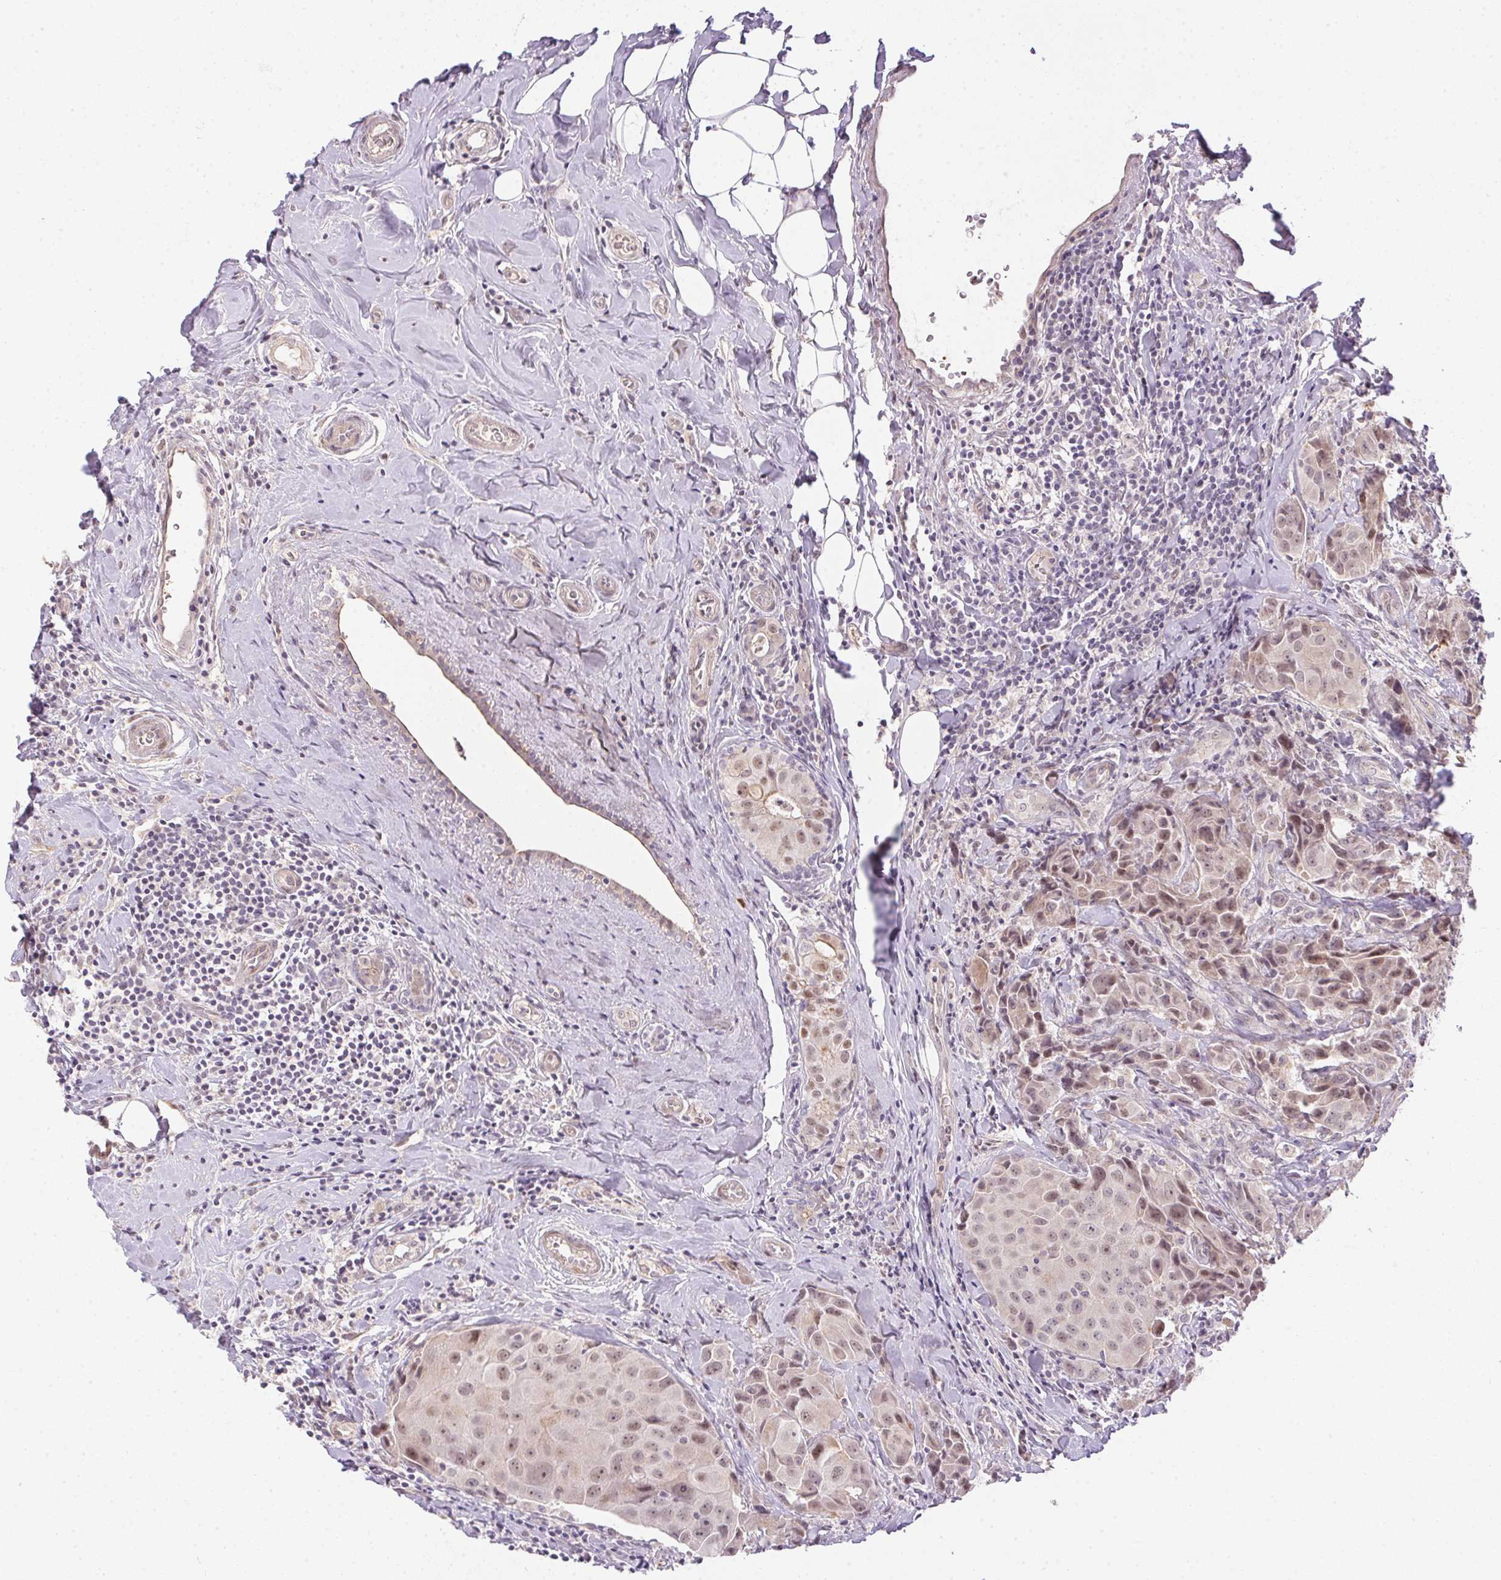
{"staining": {"intensity": "weak", "quantity": ">75%", "location": "nuclear"}, "tissue": "breast cancer", "cell_type": "Tumor cells", "image_type": "cancer", "snomed": [{"axis": "morphology", "description": "Normal tissue, NOS"}, {"axis": "morphology", "description": "Duct carcinoma"}, {"axis": "topography", "description": "Breast"}], "caption": "IHC image of neoplastic tissue: breast infiltrating ductal carcinoma stained using IHC reveals low levels of weak protein expression localized specifically in the nuclear of tumor cells, appearing as a nuclear brown color.", "gene": "CFAP92", "patient": {"sex": "female", "age": 43}}